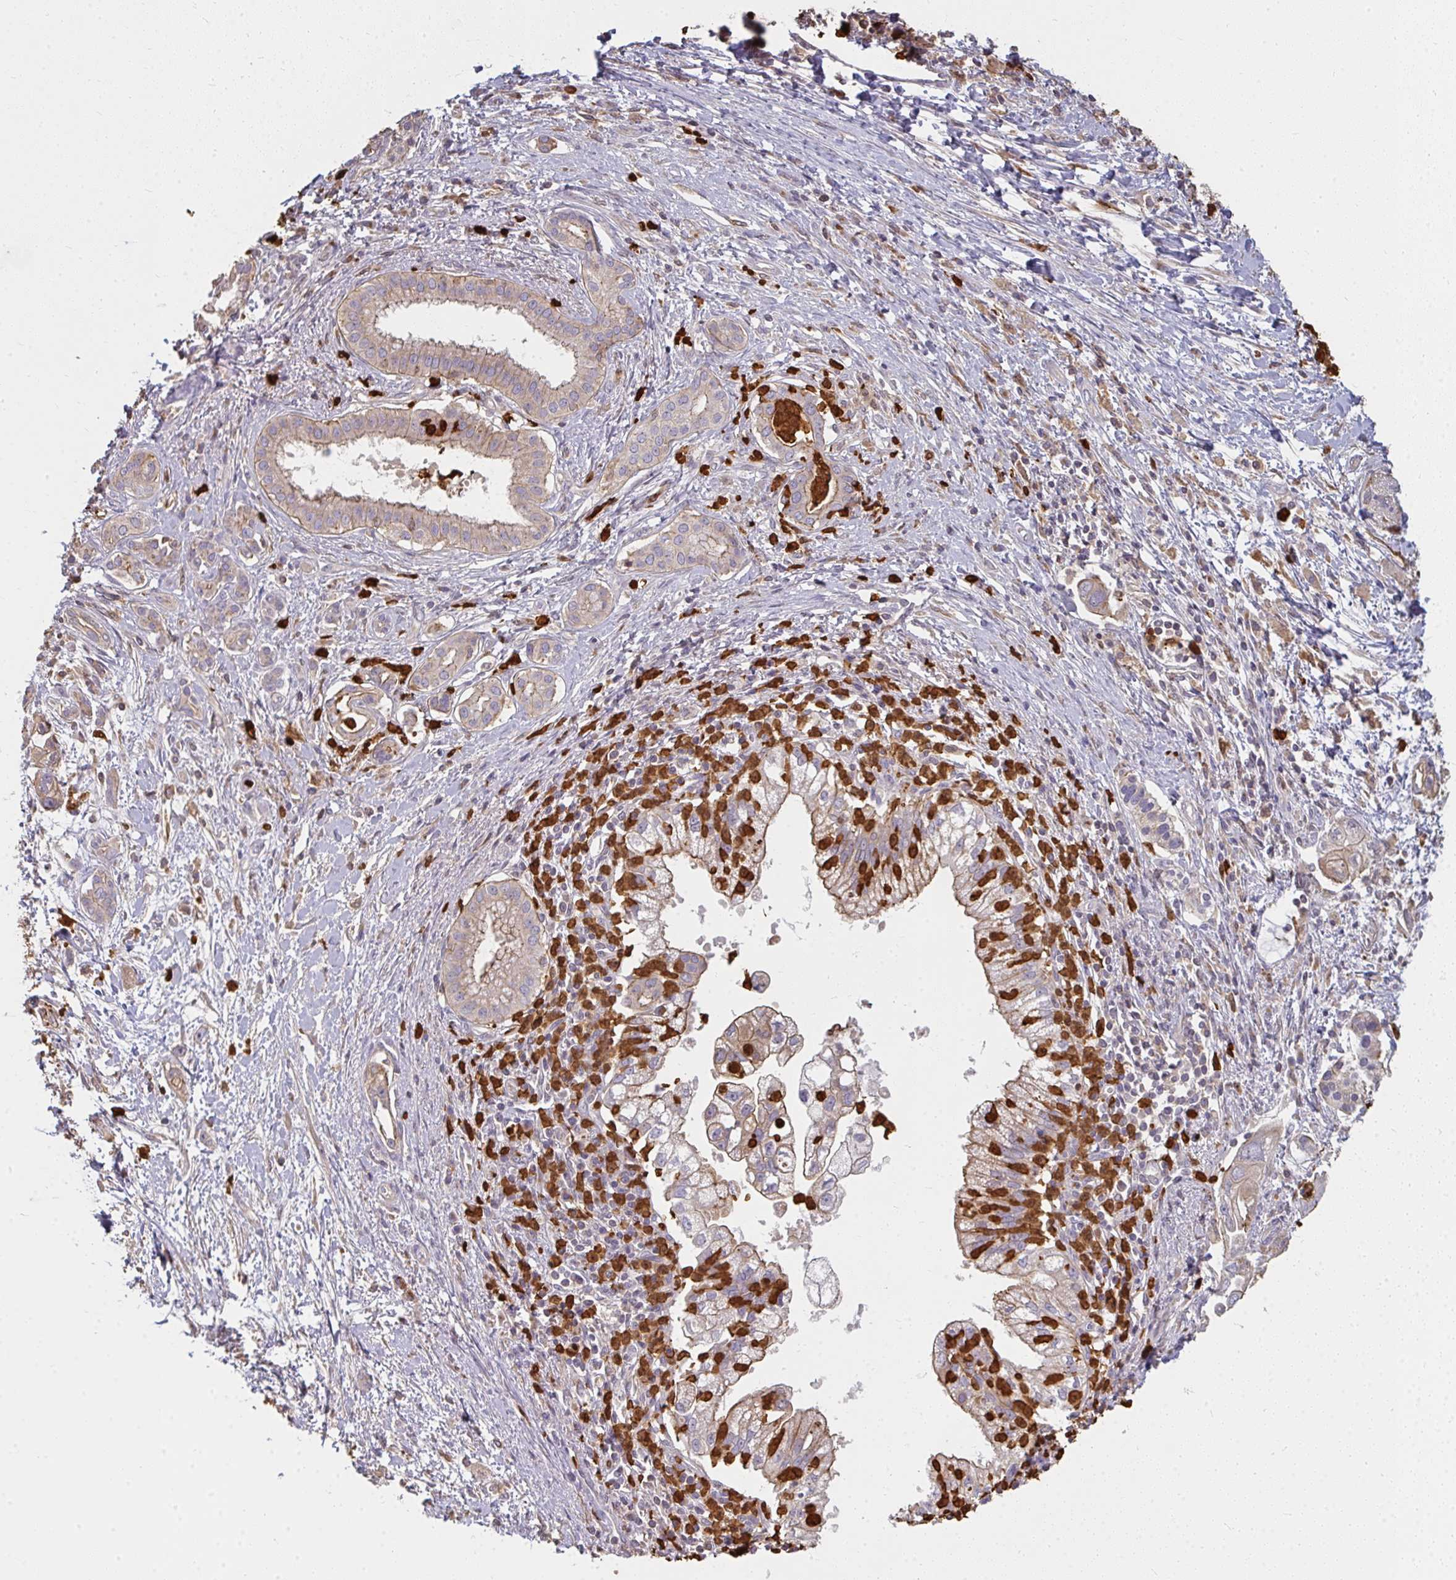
{"staining": {"intensity": "weak", "quantity": ">75%", "location": "cytoplasmic/membranous"}, "tissue": "pancreatic cancer", "cell_type": "Tumor cells", "image_type": "cancer", "snomed": [{"axis": "morphology", "description": "Adenocarcinoma, NOS"}, {"axis": "topography", "description": "Pancreas"}], "caption": "Pancreatic cancer stained with DAB (3,3'-diaminobenzidine) immunohistochemistry displays low levels of weak cytoplasmic/membranous expression in approximately >75% of tumor cells. (DAB (3,3'-diaminobenzidine) IHC with brightfield microscopy, high magnification).", "gene": "CNTRL", "patient": {"sex": "male", "age": 70}}